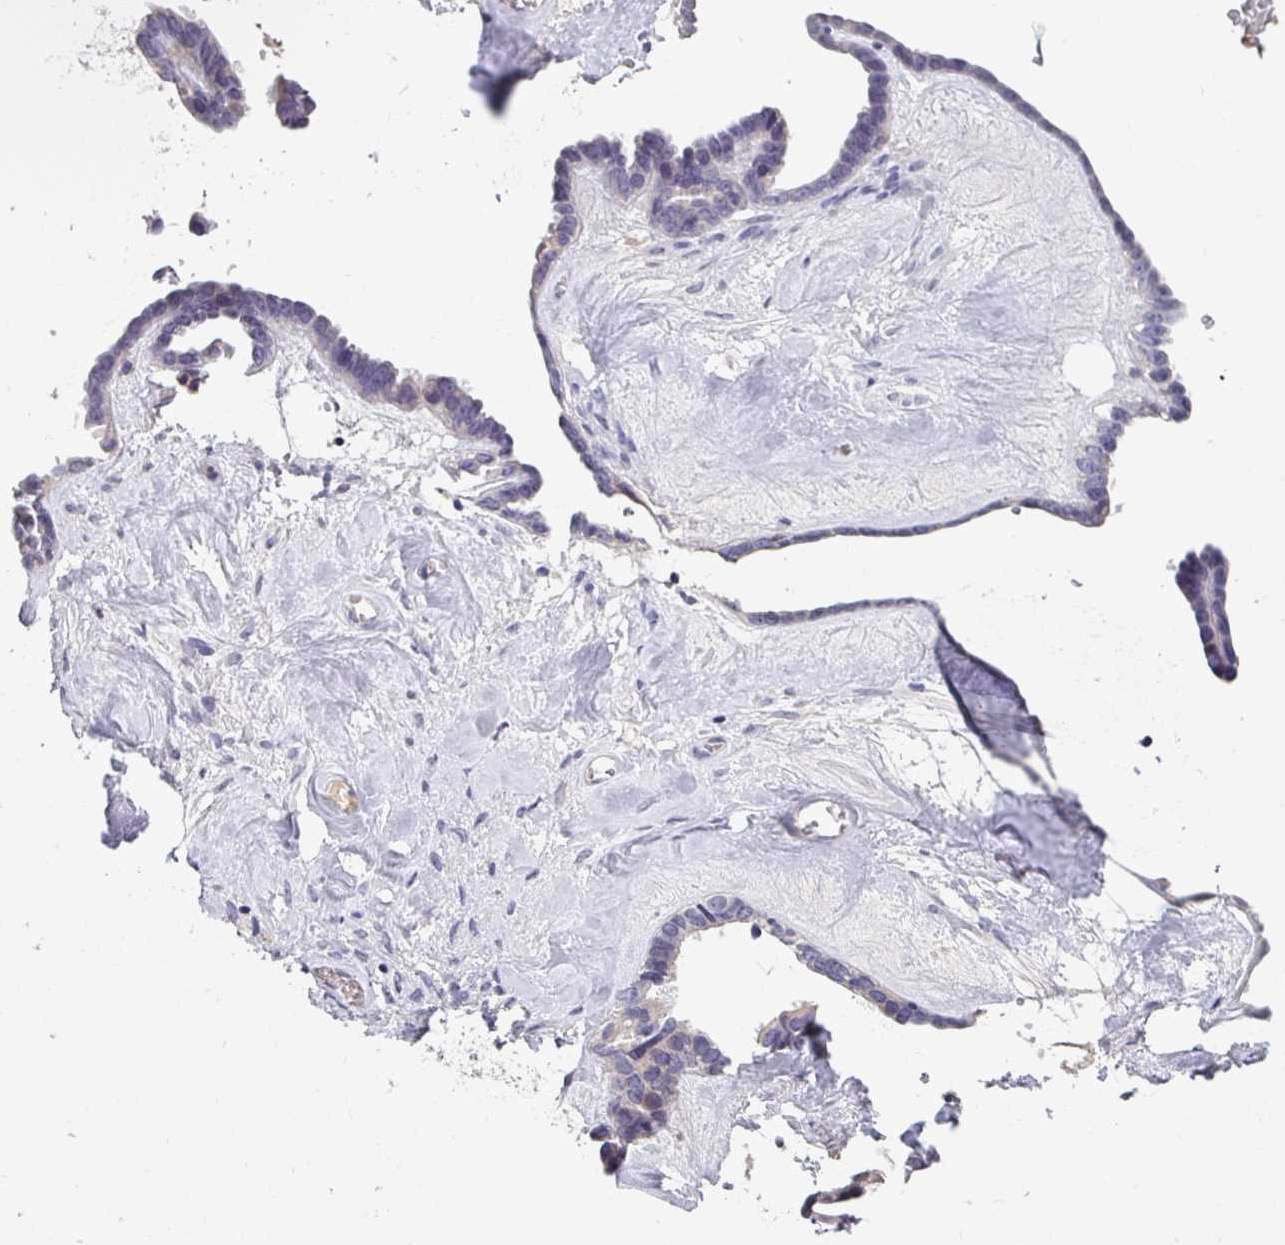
{"staining": {"intensity": "moderate", "quantity": "<25%", "location": "nuclear"}, "tissue": "ovarian cancer", "cell_type": "Tumor cells", "image_type": "cancer", "snomed": [{"axis": "morphology", "description": "Cystadenocarcinoma, serous, NOS"}, {"axis": "topography", "description": "Ovary"}], "caption": "Protein expression analysis of human ovarian serous cystadenocarcinoma reveals moderate nuclear staining in approximately <25% of tumor cells.", "gene": "ANLN", "patient": {"sex": "female", "age": 69}}